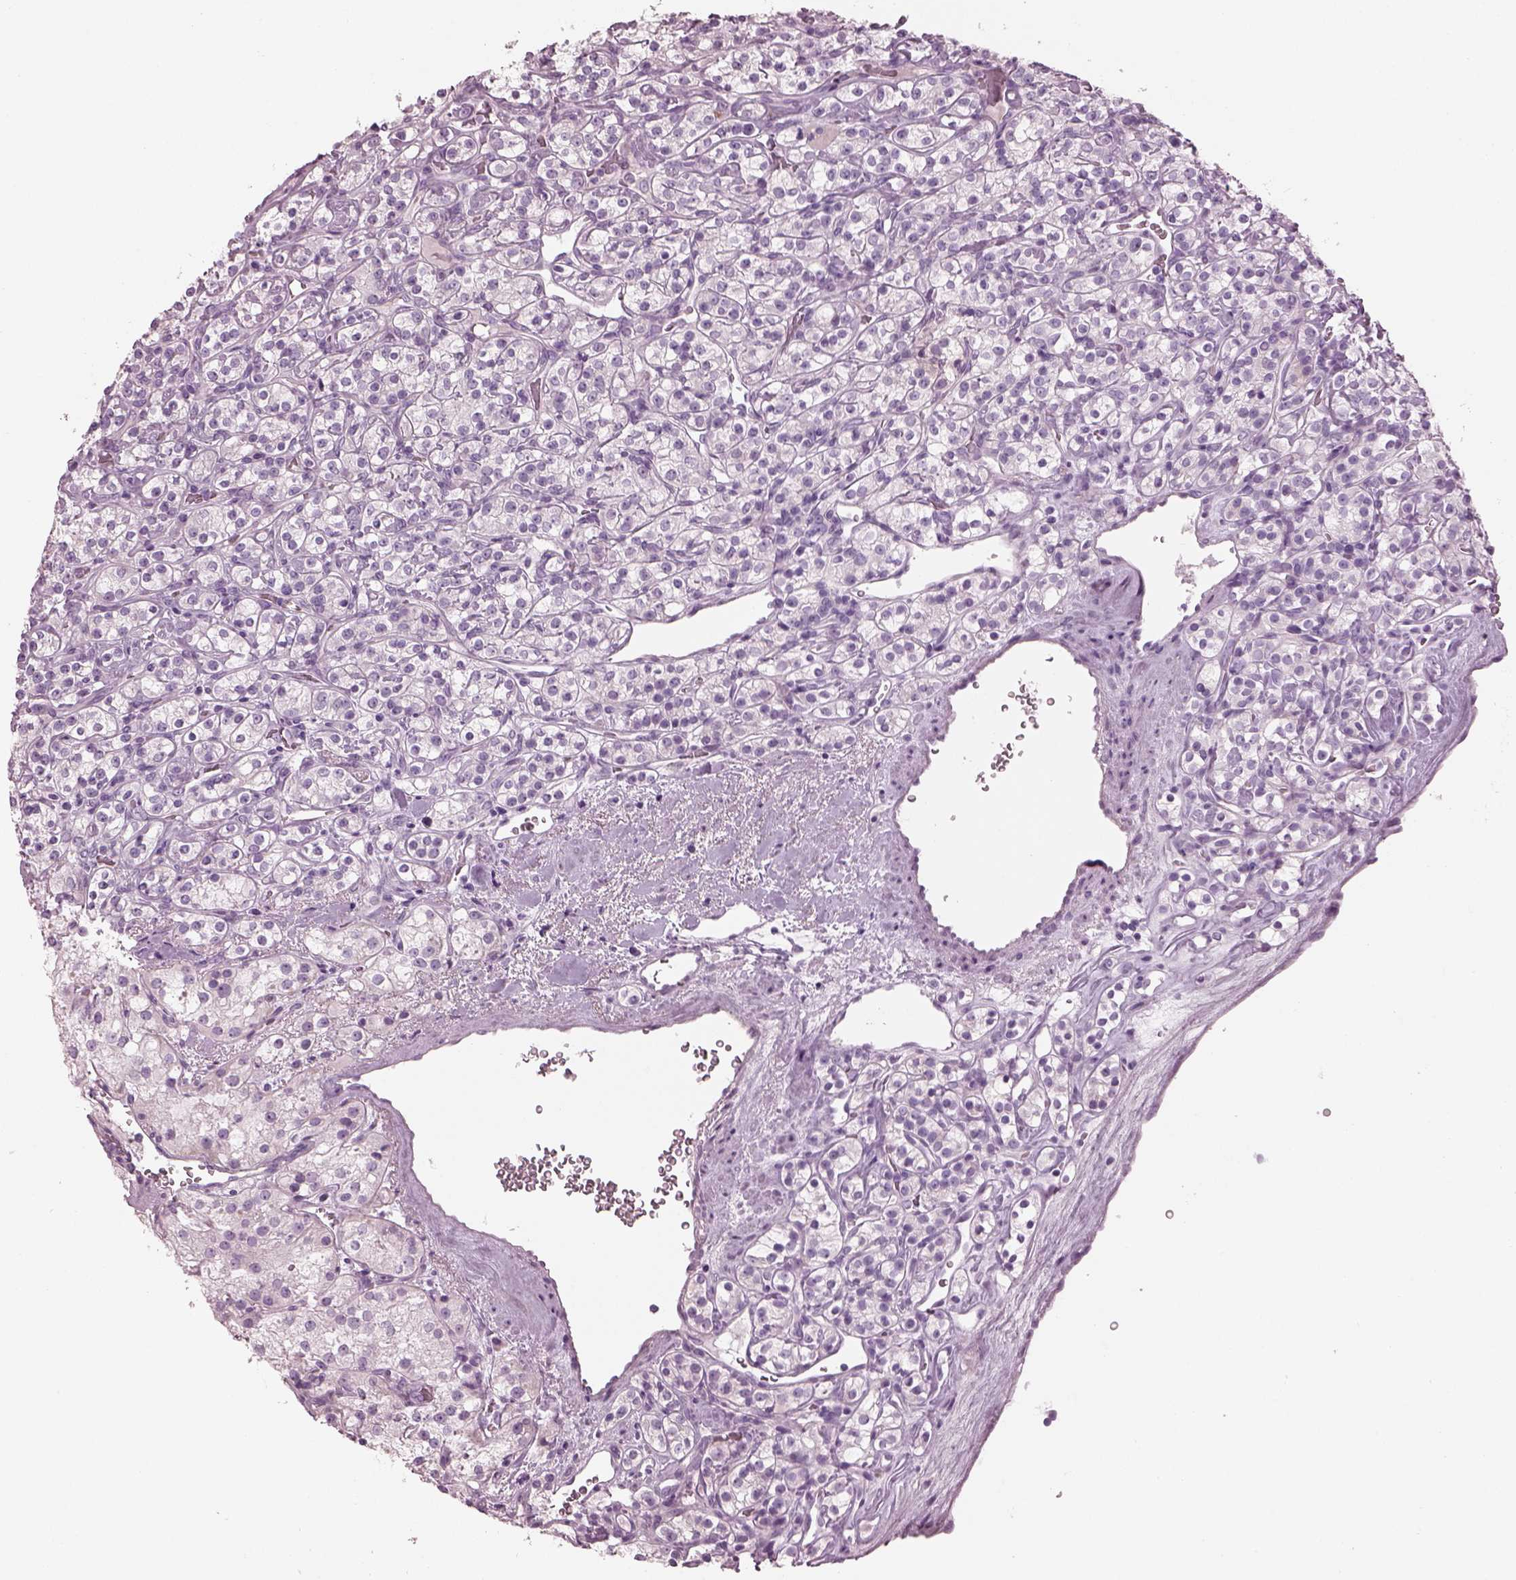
{"staining": {"intensity": "negative", "quantity": "none", "location": "none"}, "tissue": "renal cancer", "cell_type": "Tumor cells", "image_type": "cancer", "snomed": [{"axis": "morphology", "description": "Adenocarcinoma, NOS"}, {"axis": "topography", "description": "Kidney"}], "caption": "A high-resolution micrograph shows immunohistochemistry staining of renal cancer (adenocarcinoma), which demonstrates no significant expression in tumor cells.", "gene": "HYDIN", "patient": {"sex": "male", "age": 77}}